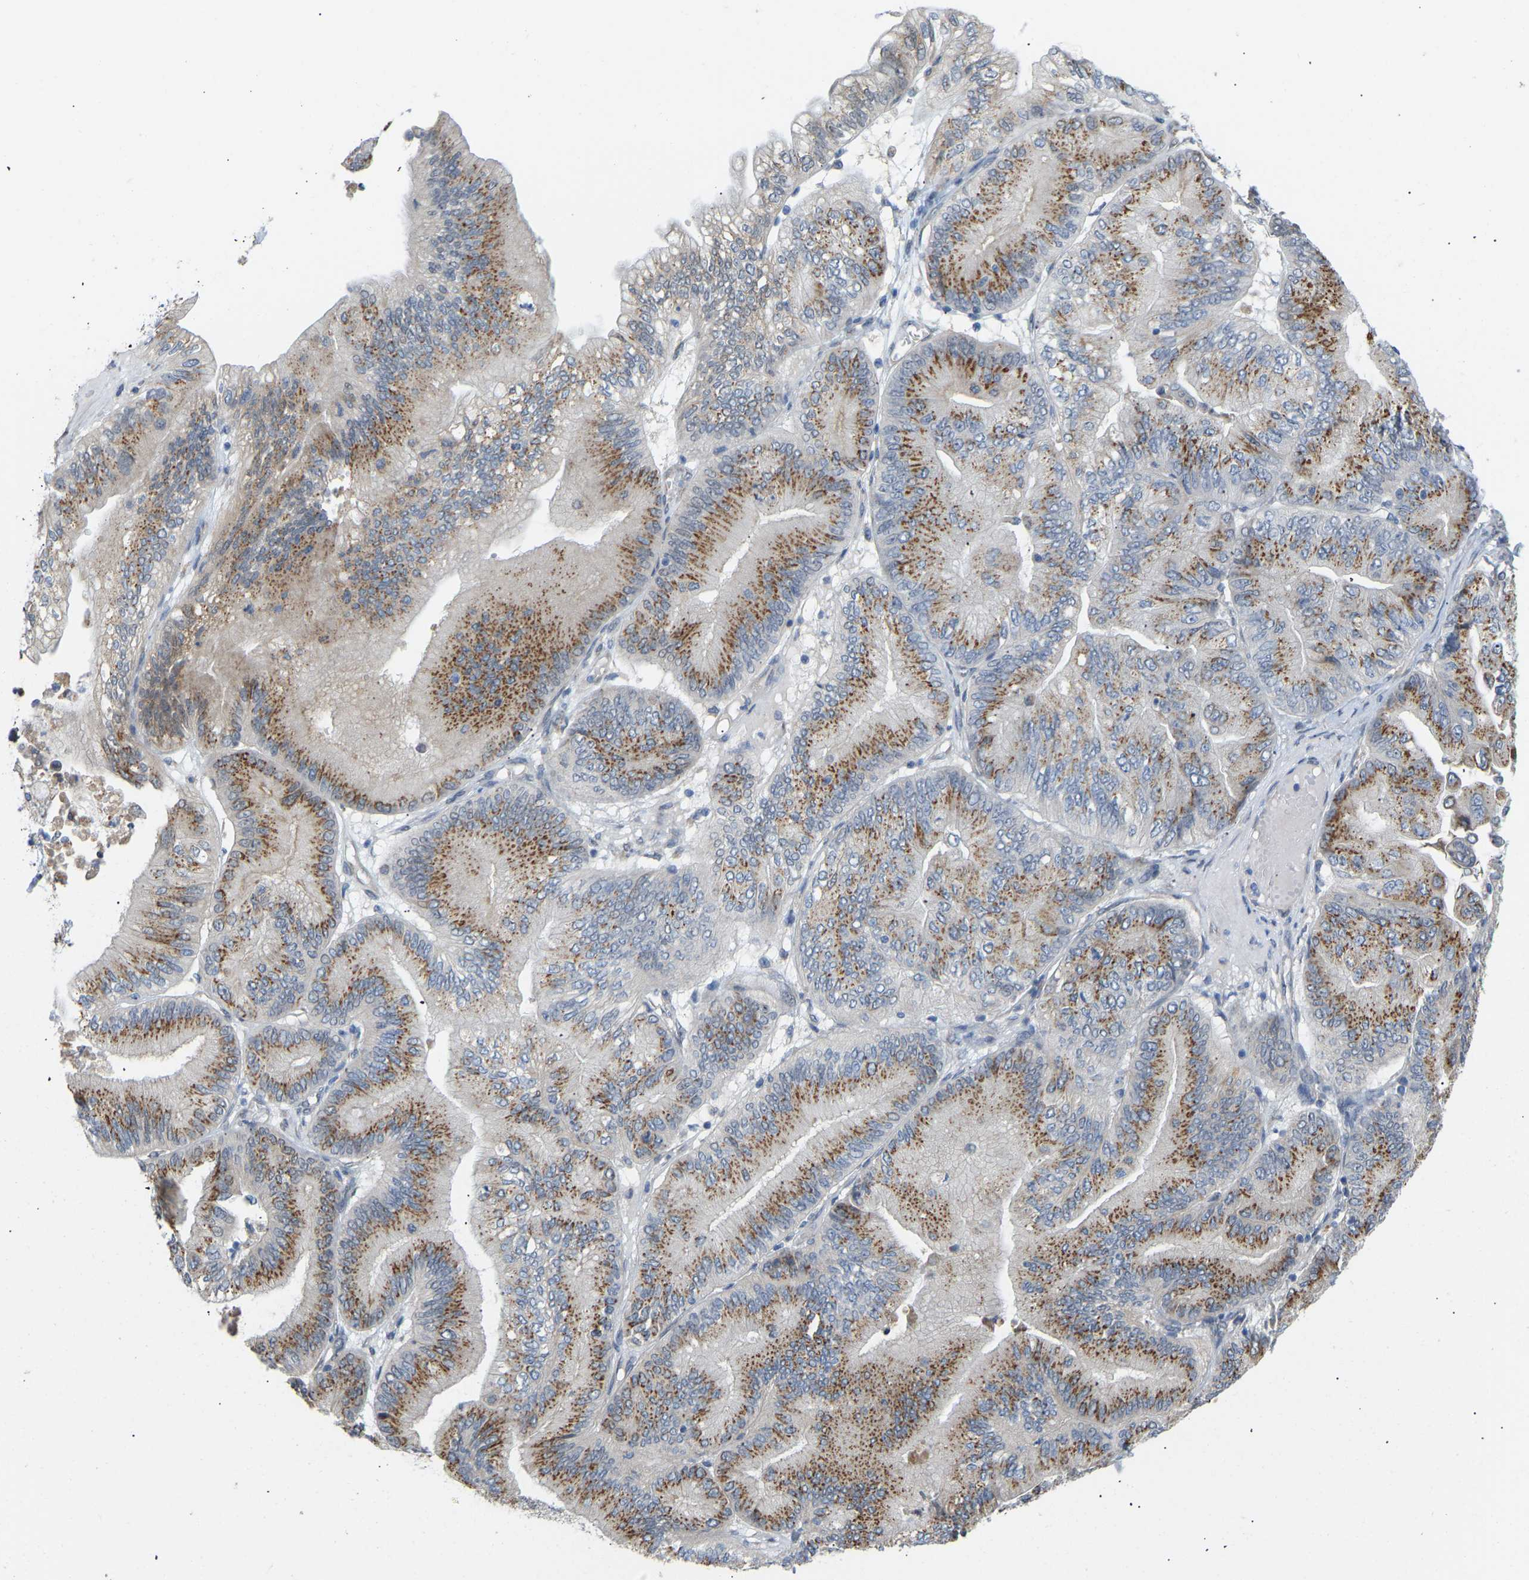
{"staining": {"intensity": "moderate", "quantity": ">75%", "location": "cytoplasmic/membranous"}, "tissue": "ovarian cancer", "cell_type": "Tumor cells", "image_type": "cancer", "snomed": [{"axis": "morphology", "description": "Cystadenocarcinoma, mucinous, NOS"}, {"axis": "topography", "description": "Ovary"}], "caption": "Protein staining reveals moderate cytoplasmic/membranous expression in about >75% of tumor cells in ovarian cancer (mucinous cystadenocarcinoma). Using DAB (3,3'-diaminobenzidine) (brown) and hematoxylin (blue) stains, captured at high magnification using brightfield microscopy.", "gene": "BEND3", "patient": {"sex": "female", "age": 61}}